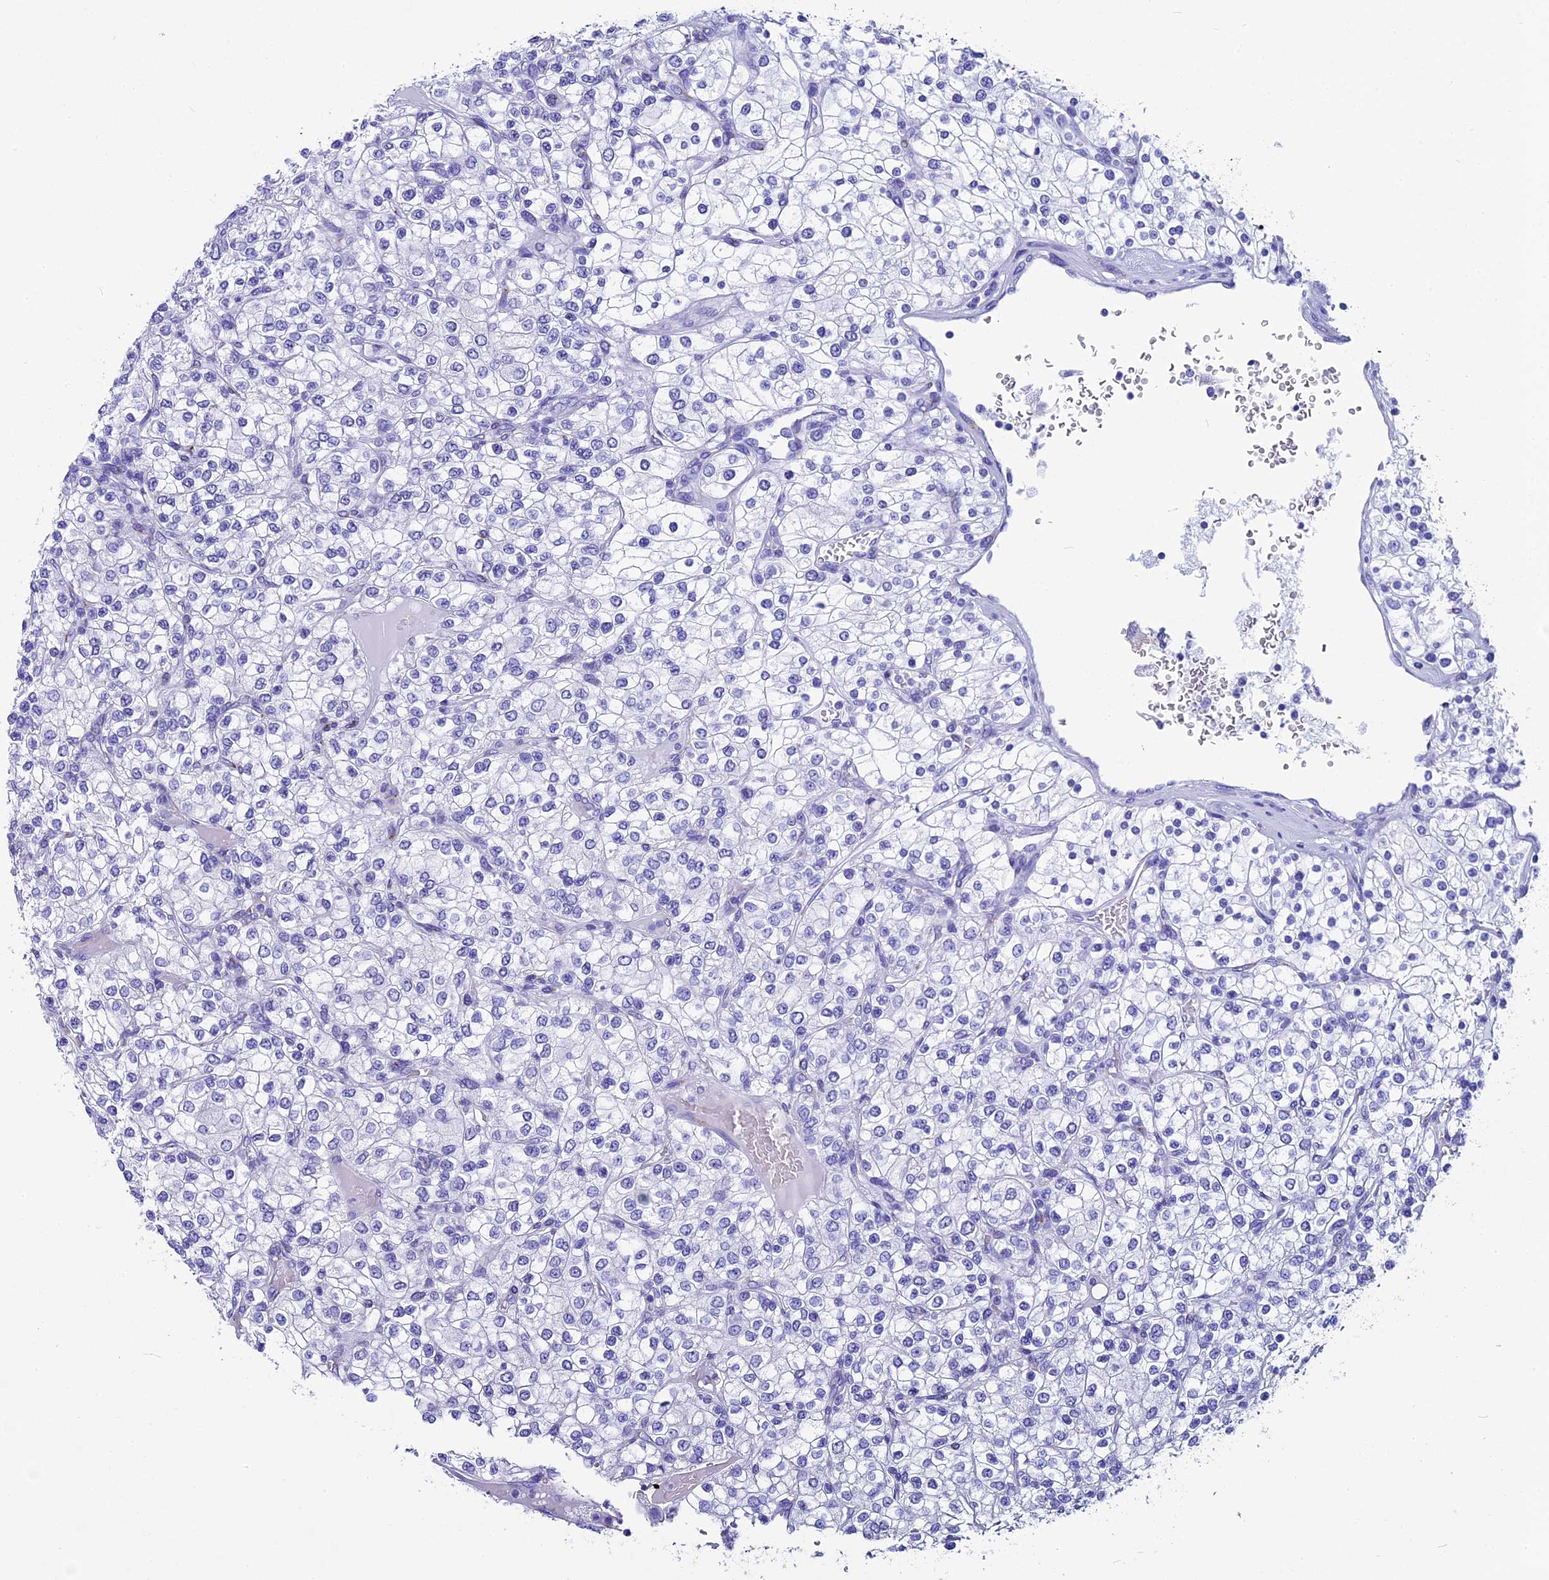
{"staining": {"intensity": "negative", "quantity": "none", "location": "none"}, "tissue": "renal cancer", "cell_type": "Tumor cells", "image_type": "cancer", "snomed": [{"axis": "morphology", "description": "Adenocarcinoma, NOS"}, {"axis": "topography", "description": "Kidney"}], "caption": "IHC image of neoplastic tissue: human renal adenocarcinoma stained with DAB demonstrates no significant protein positivity in tumor cells. (Immunohistochemistry, brightfield microscopy, high magnification).", "gene": "AP3B2", "patient": {"sex": "male", "age": 80}}